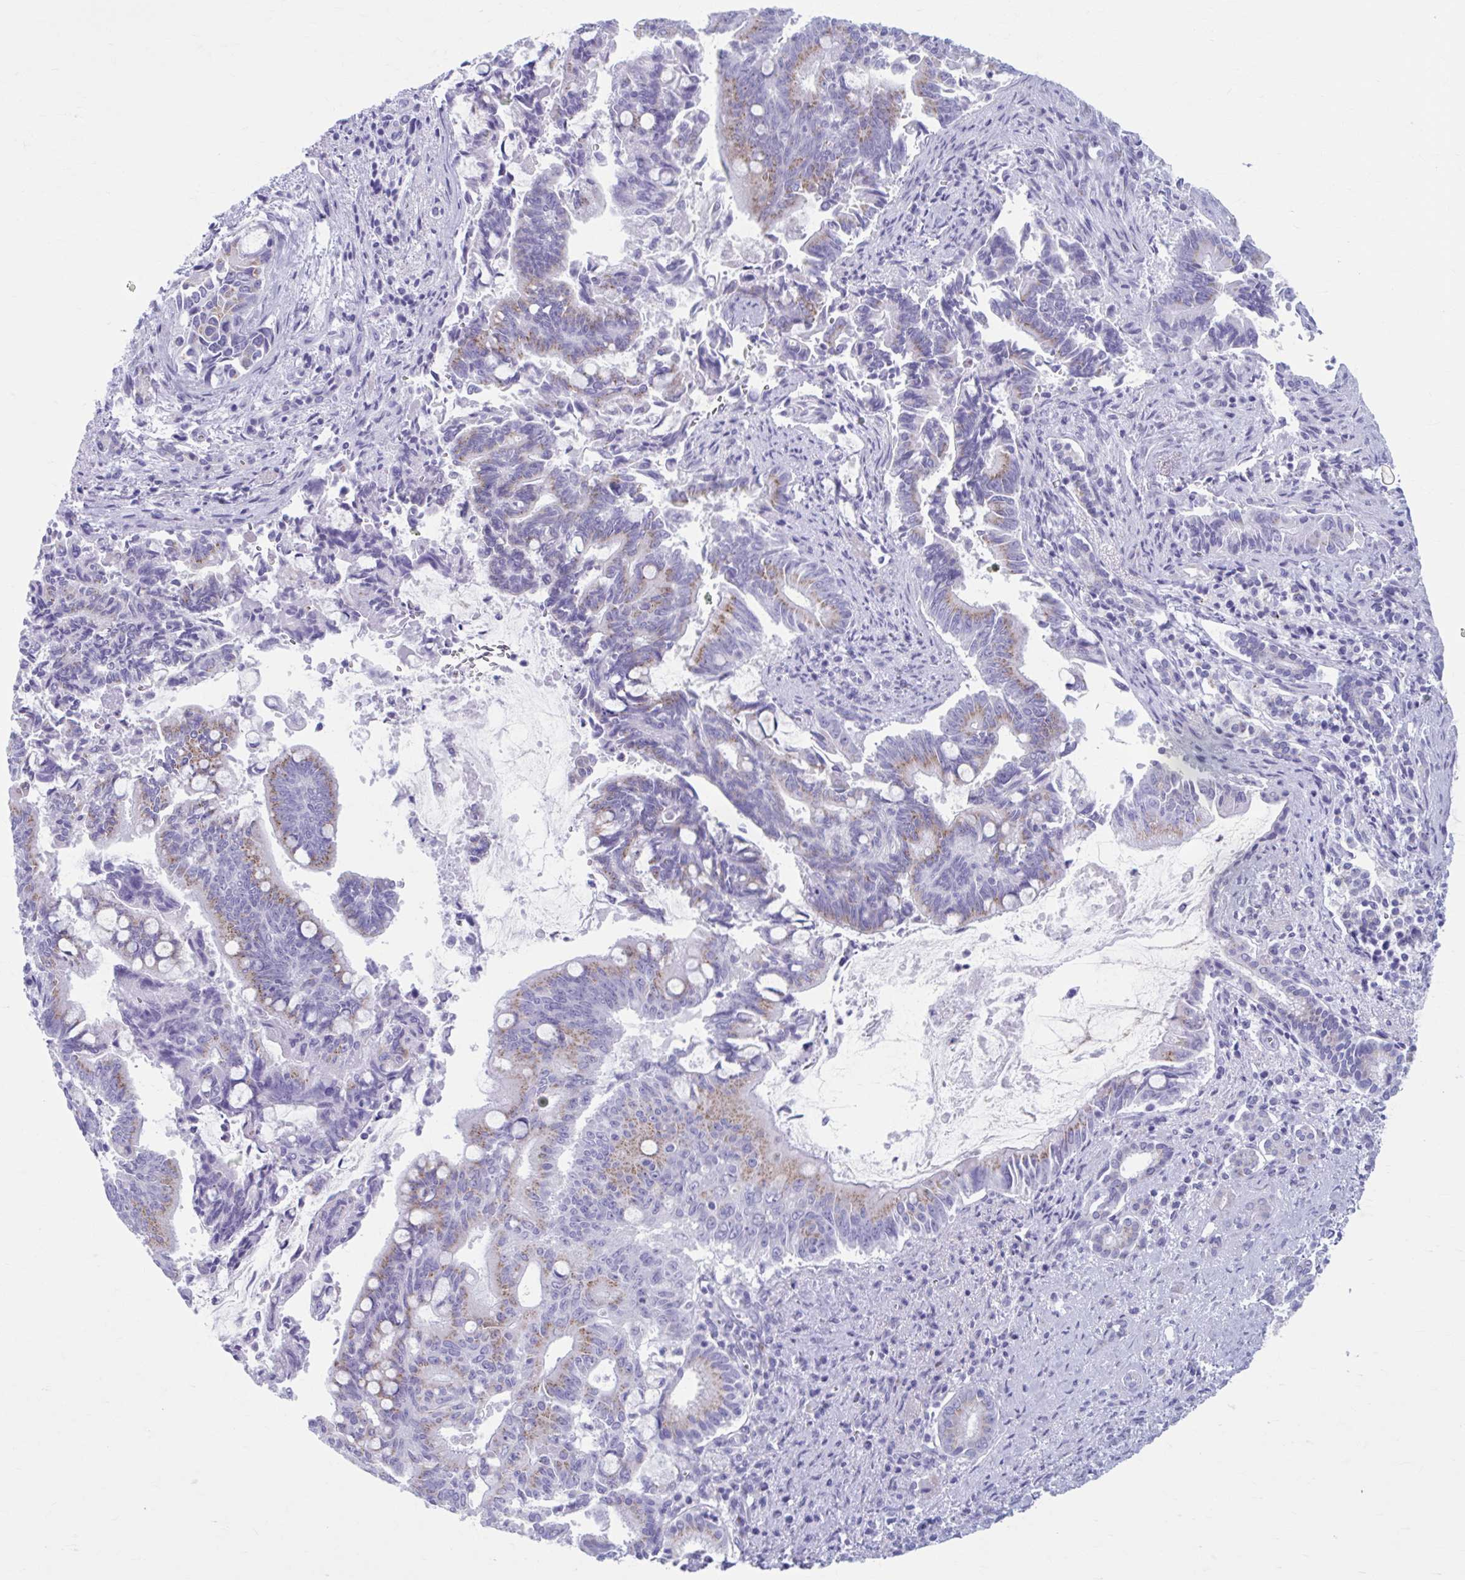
{"staining": {"intensity": "moderate", "quantity": "25%-75%", "location": "cytoplasmic/membranous"}, "tissue": "pancreatic cancer", "cell_type": "Tumor cells", "image_type": "cancer", "snomed": [{"axis": "morphology", "description": "Adenocarcinoma, NOS"}, {"axis": "topography", "description": "Pancreas"}], "caption": "Protein staining of pancreatic cancer (adenocarcinoma) tissue reveals moderate cytoplasmic/membranous expression in approximately 25%-75% of tumor cells. (DAB (3,3'-diaminobenzidine) = brown stain, brightfield microscopy at high magnification).", "gene": "KCNE2", "patient": {"sex": "male", "age": 68}}